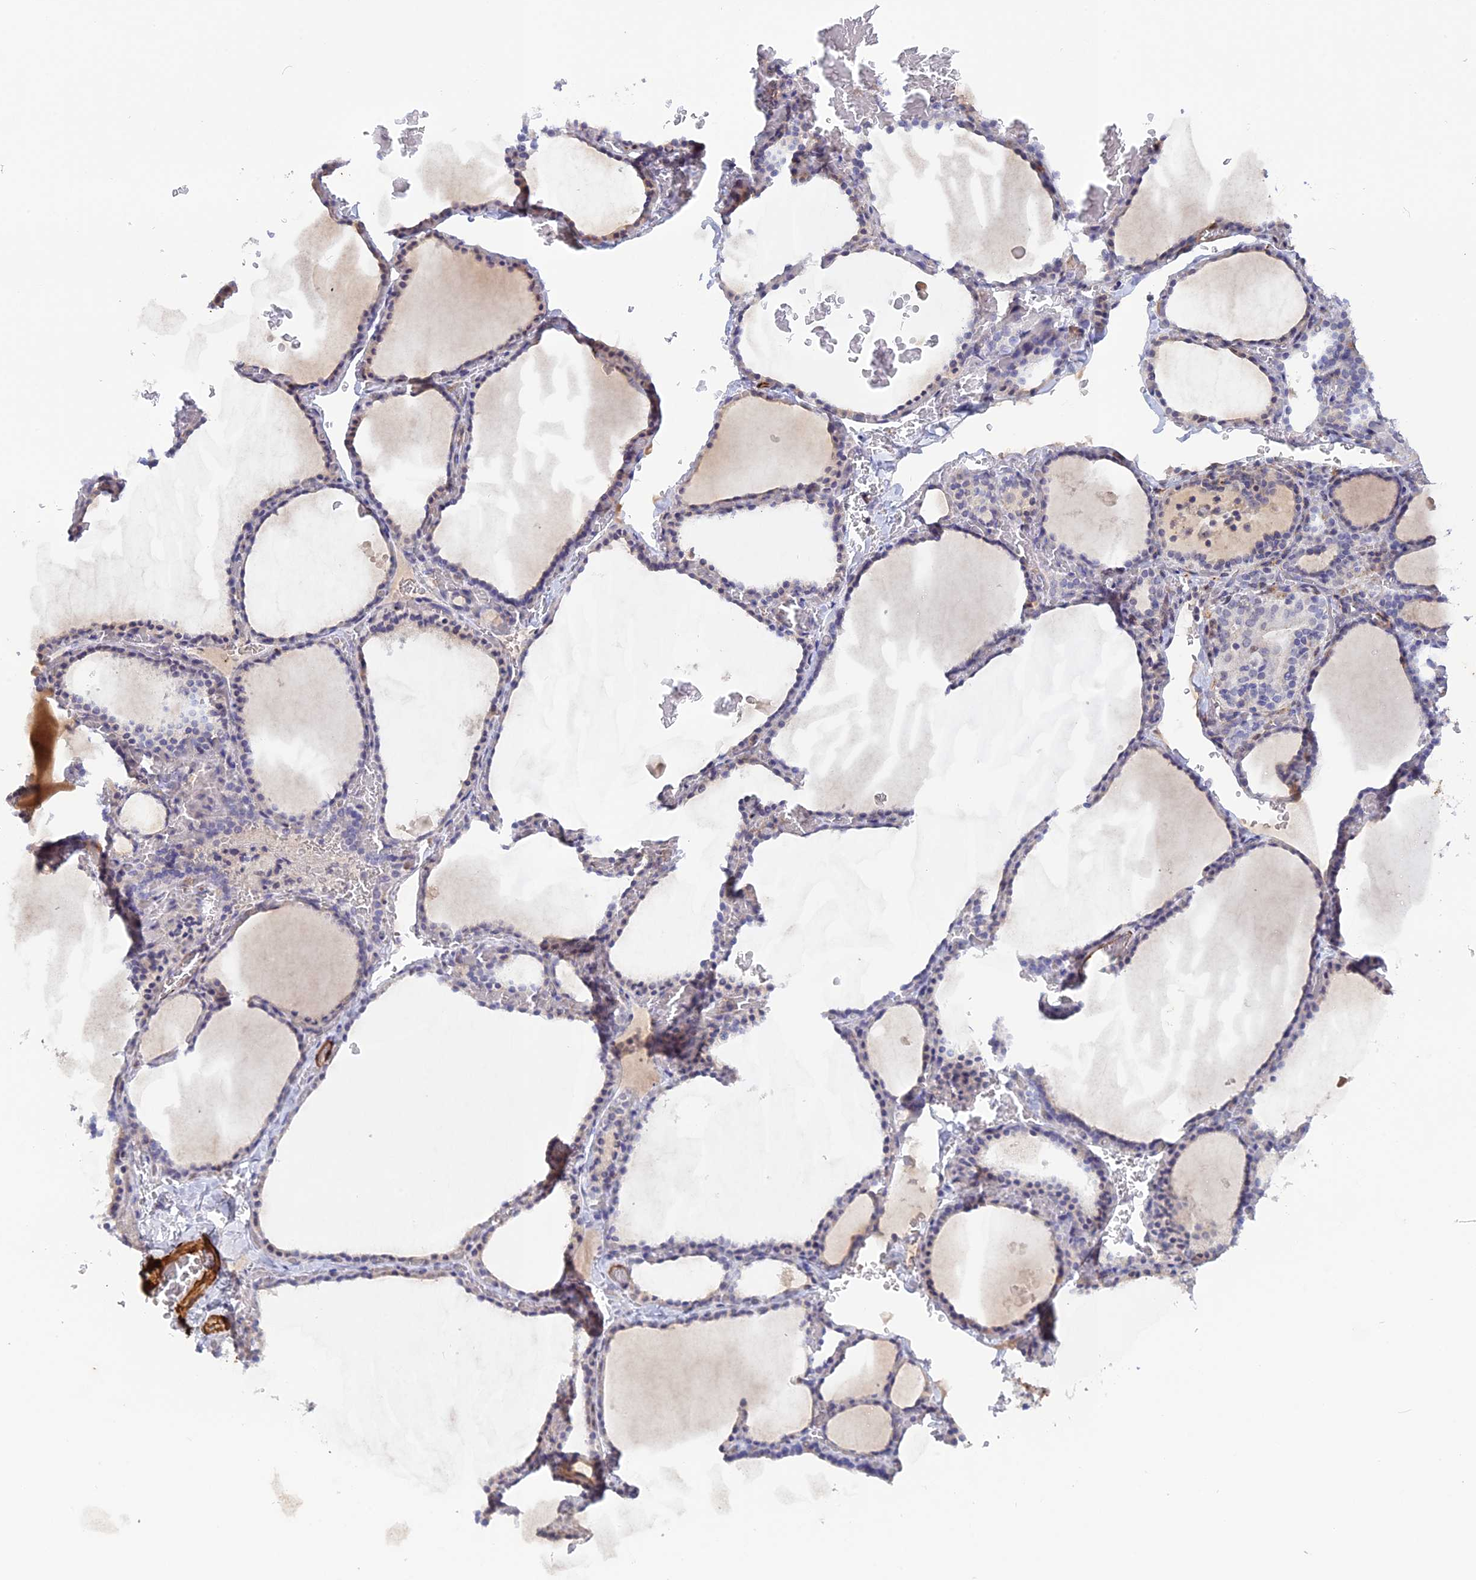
{"staining": {"intensity": "weak", "quantity": "<25%", "location": "cytoplasmic/membranous"}, "tissue": "thyroid gland", "cell_type": "Glandular cells", "image_type": "normal", "snomed": [{"axis": "morphology", "description": "Normal tissue, NOS"}, {"axis": "topography", "description": "Thyroid gland"}], "caption": "IHC micrograph of unremarkable thyroid gland: human thyroid gland stained with DAB exhibits no significant protein positivity in glandular cells.", "gene": "CCDC154", "patient": {"sex": "female", "age": 39}}